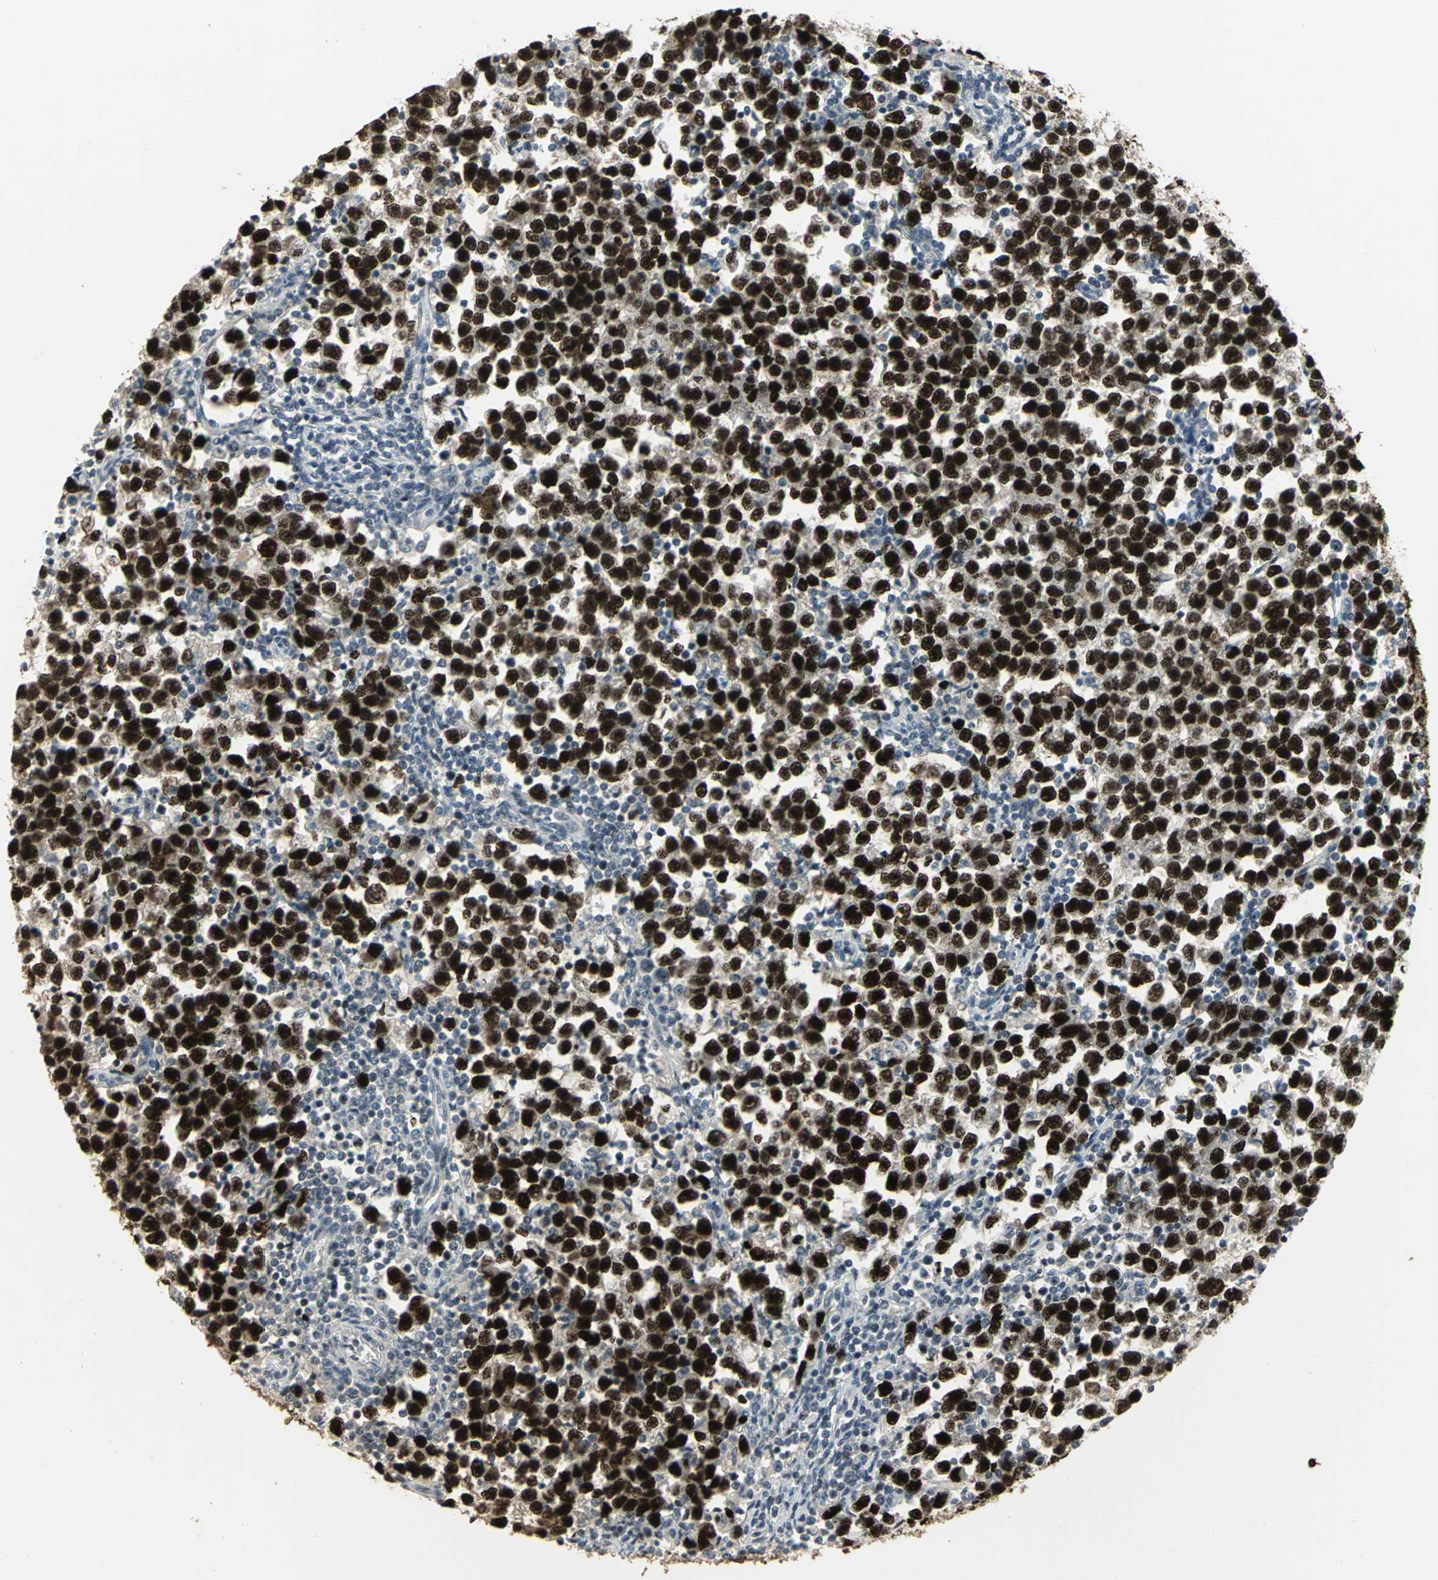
{"staining": {"intensity": "strong", "quantity": ">75%", "location": "nuclear"}, "tissue": "testis cancer", "cell_type": "Tumor cells", "image_type": "cancer", "snomed": [{"axis": "morphology", "description": "Seminoma, NOS"}, {"axis": "topography", "description": "Testis"}], "caption": "Testis cancer was stained to show a protein in brown. There is high levels of strong nuclear staining in approximately >75% of tumor cells.", "gene": "CBX3", "patient": {"sex": "male", "age": 43}}